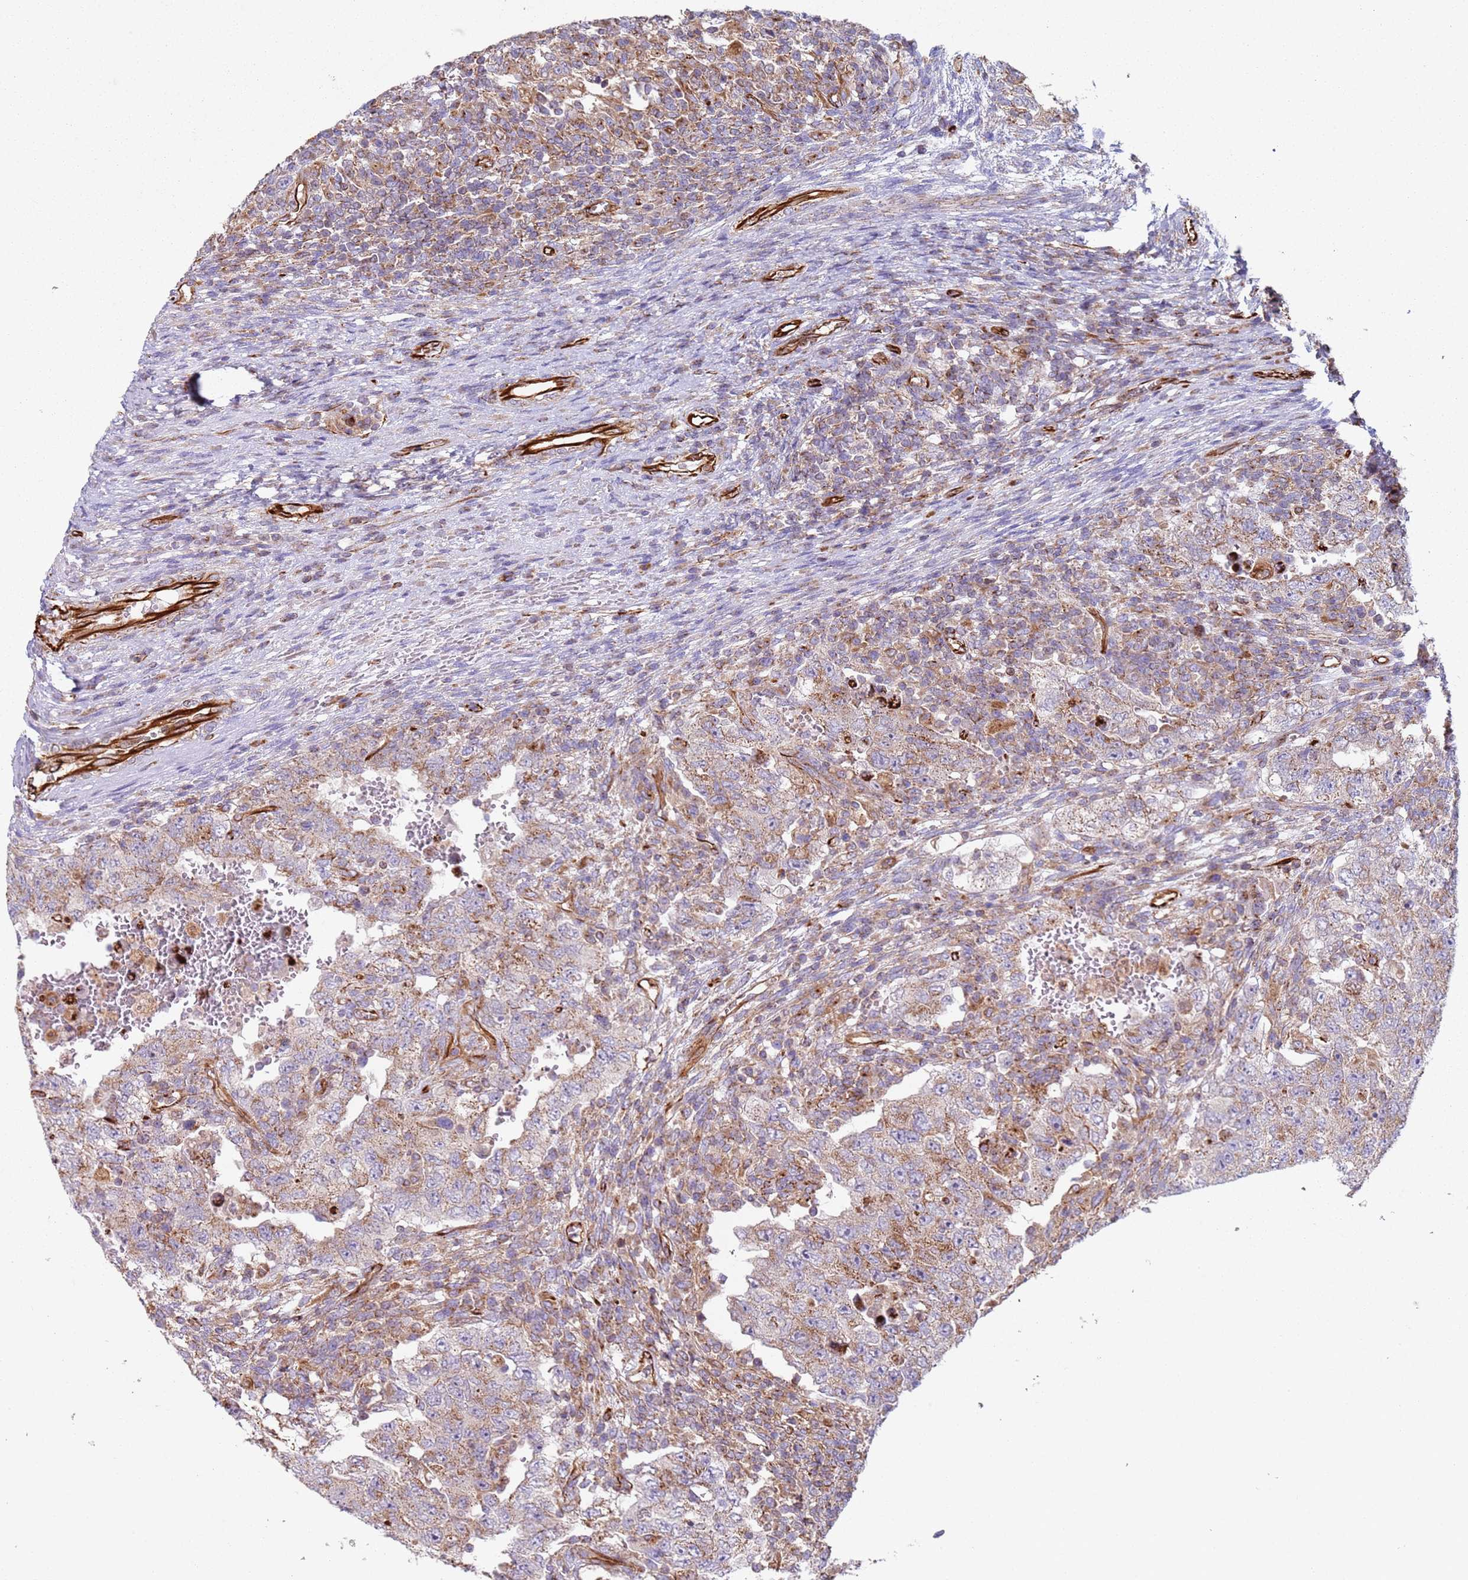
{"staining": {"intensity": "moderate", "quantity": "25%-75%", "location": "cytoplasmic/membranous"}, "tissue": "testis cancer", "cell_type": "Tumor cells", "image_type": "cancer", "snomed": [{"axis": "morphology", "description": "Carcinoma, Embryonal, NOS"}, {"axis": "topography", "description": "Testis"}], "caption": "Immunohistochemical staining of human testis embryonal carcinoma exhibits moderate cytoplasmic/membranous protein staining in approximately 25%-75% of tumor cells. (DAB IHC, brown staining for protein, blue staining for nuclei).", "gene": "SNAPIN", "patient": {"sex": "male", "age": 26}}